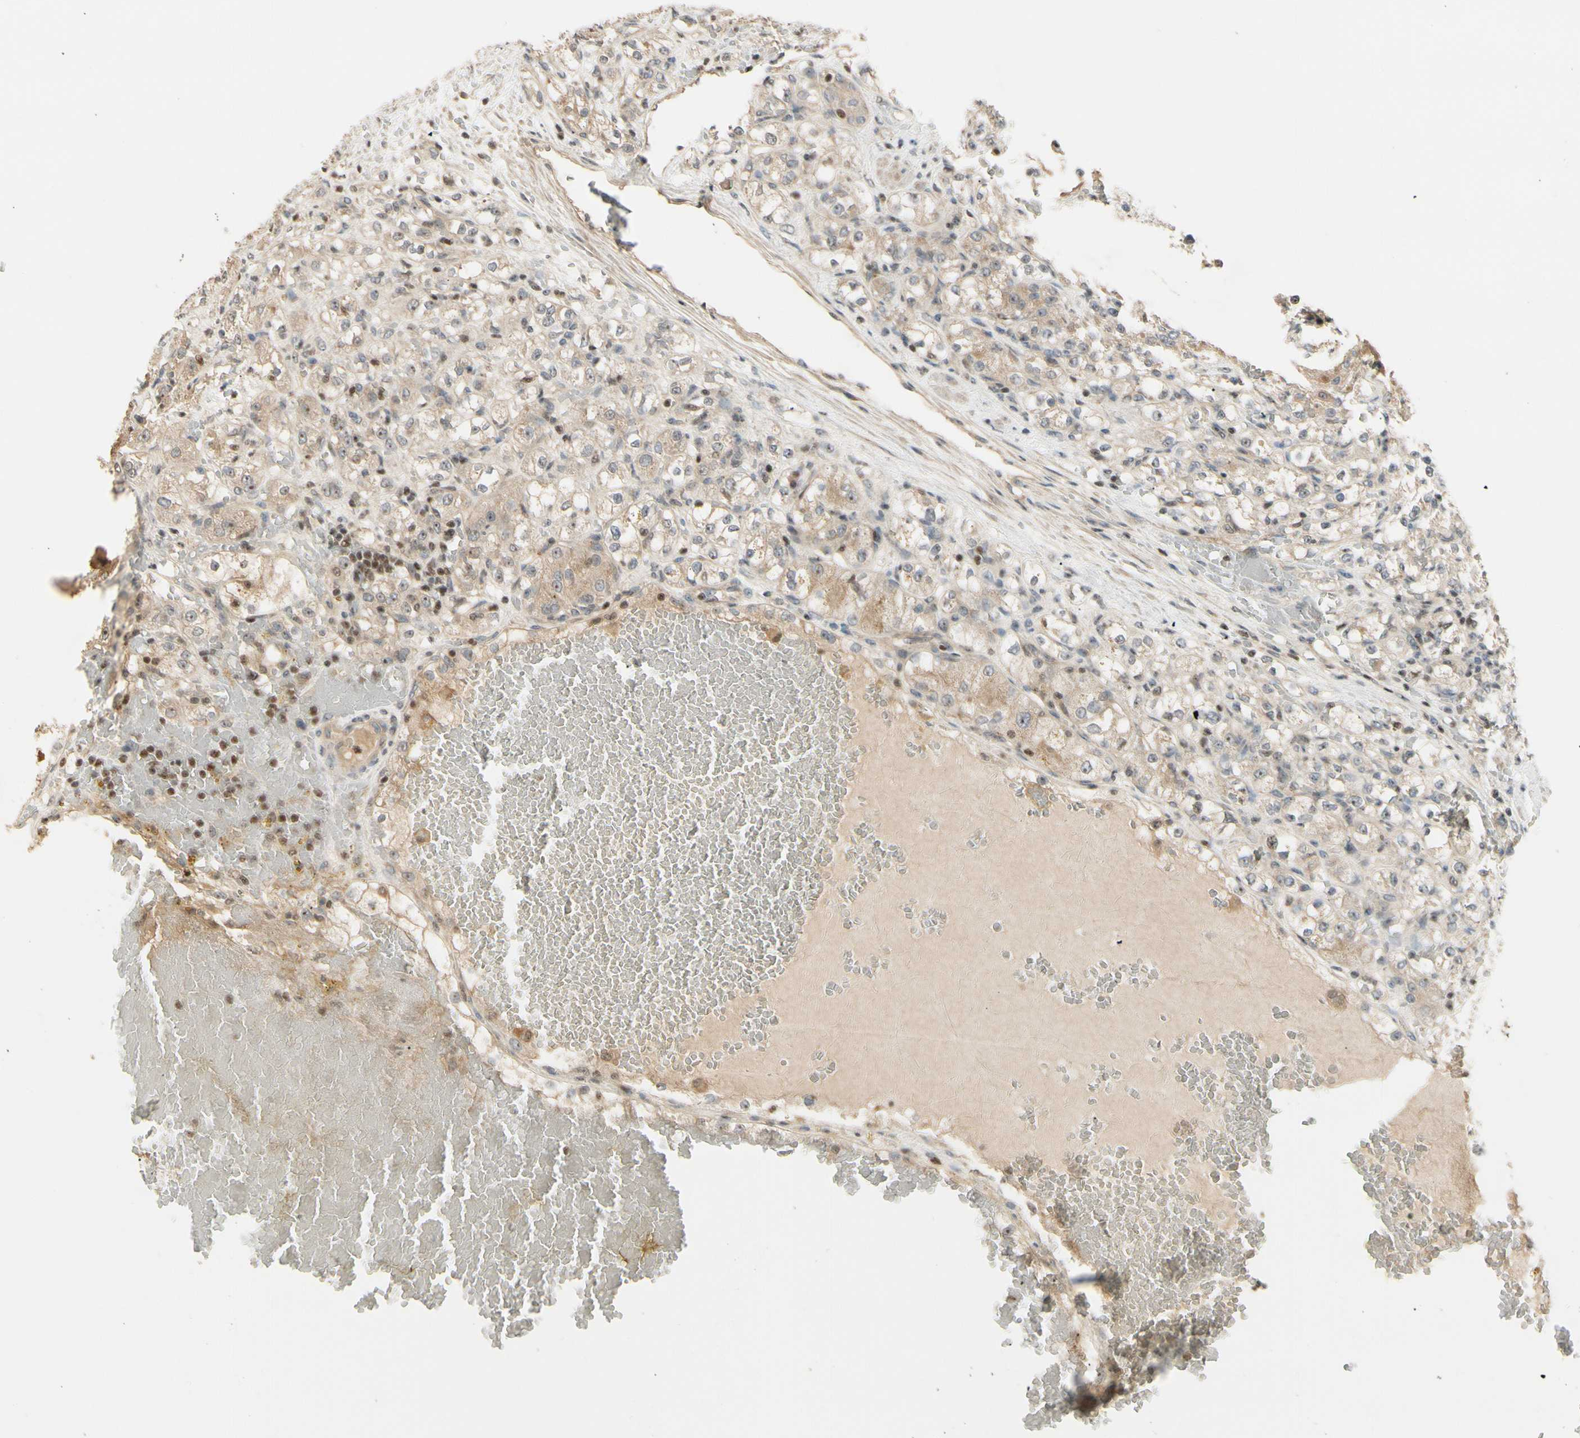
{"staining": {"intensity": "weak", "quantity": "25%-75%", "location": "cytoplasmic/membranous"}, "tissue": "renal cancer", "cell_type": "Tumor cells", "image_type": "cancer", "snomed": [{"axis": "morphology", "description": "Normal tissue, NOS"}, {"axis": "morphology", "description": "Adenocarcinoma, NOS"}, {"axis": "topography", "description": "Kidney"}], "caption": "Protein expression analysis of renal cancer (adenocarcinoma) exhibits weak cytoplasmic/membranous expression in about 25%-75% of tumor cells. (Brightfield microscopy of DAB IHC at high magnification).", "gene": "NFYA", "patient": {"sex": "male", "age": 61}}